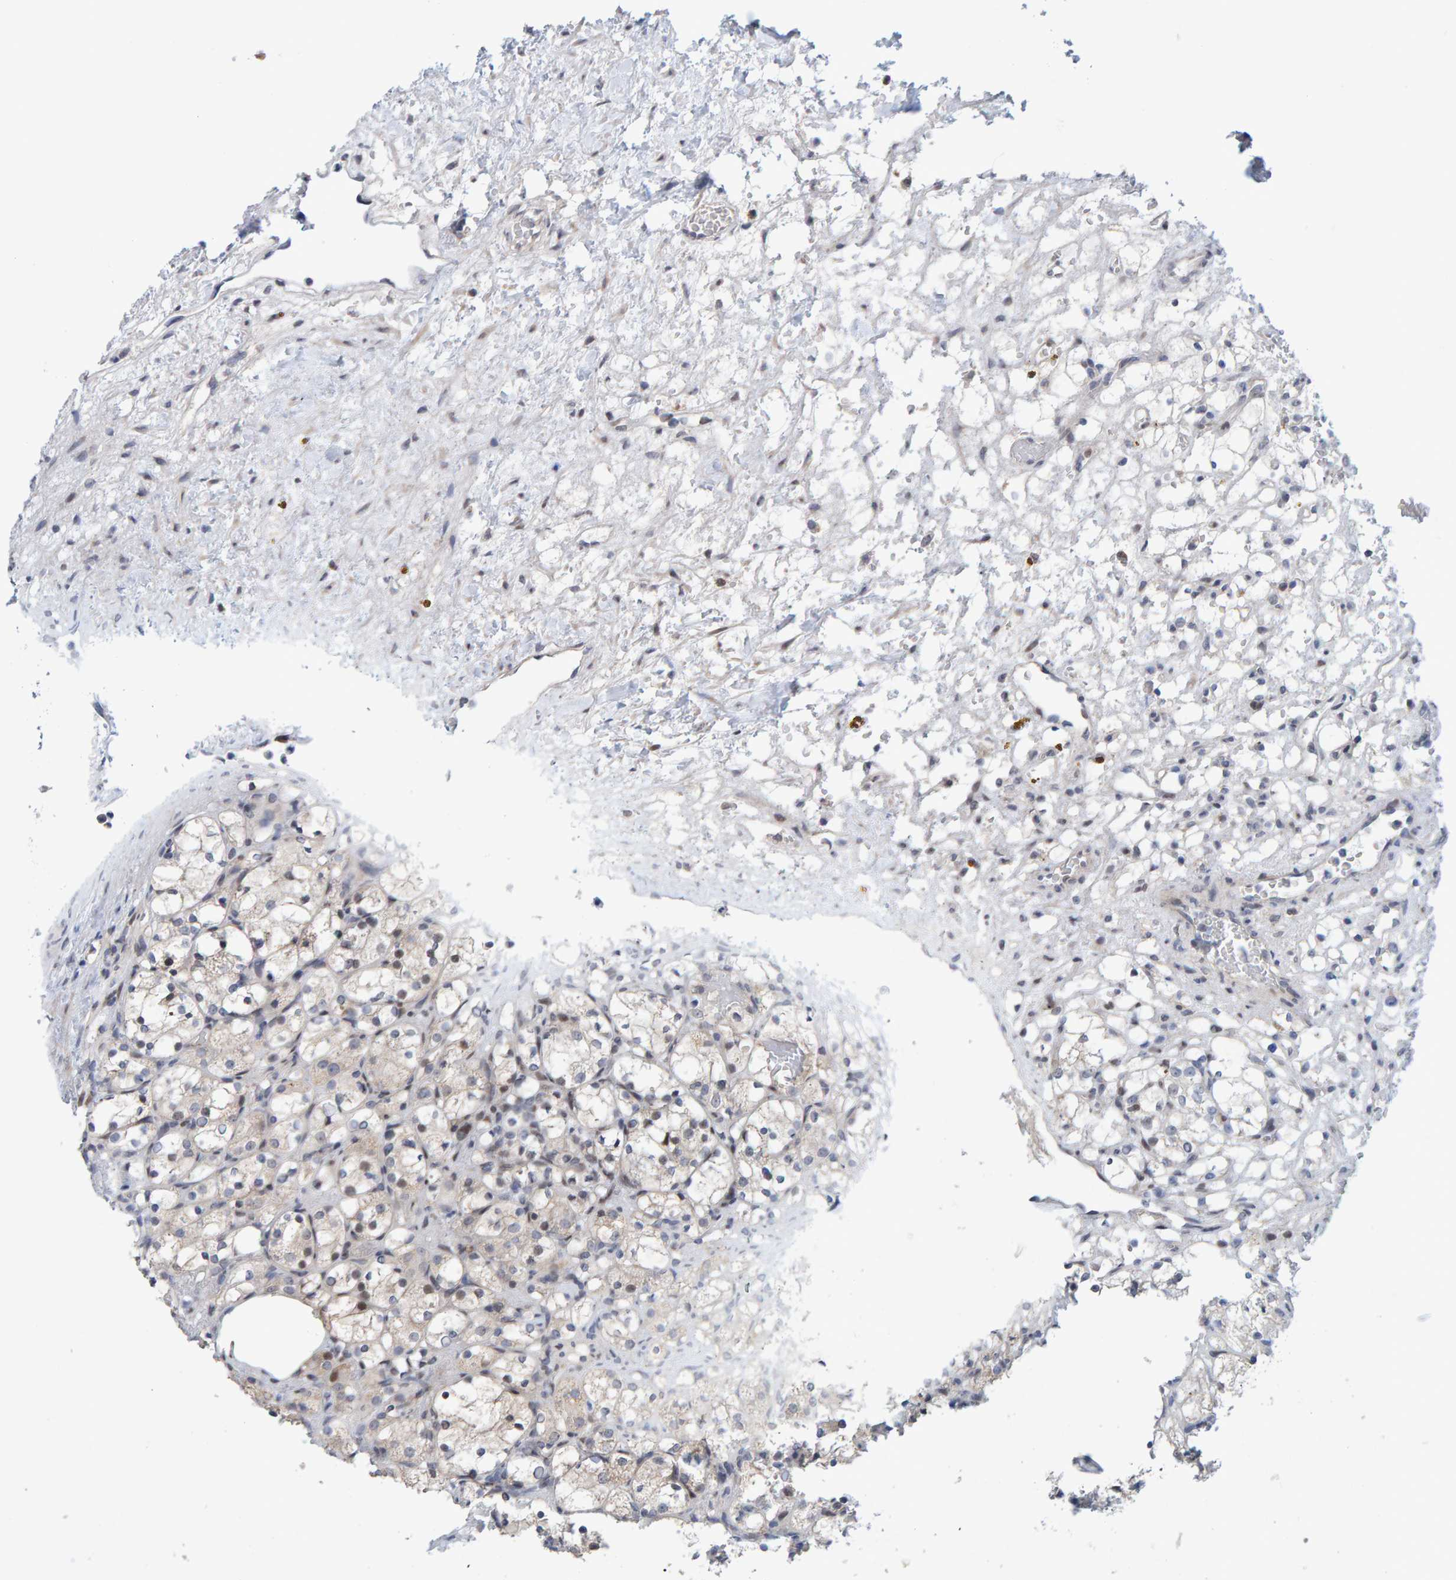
{"staining": {"intensity": "weak", "quantity": "<25%", "location": "nuclear"}, "tissue": "renal cancer", "cell_type": "Tumor cells", "image_type": "cancer", "snomed": [{"axis": "morphology", "description": "Adenocarcinoma, NOS"}, {"axis": "topography", "description": "Kidney"}], "caption": "DAB immunohistochemical staining of human renal adenocarcinoma shows no significant staining in tumor cells.", "gene": "USP43", "patient": {"sex": "female", "age": 69}}